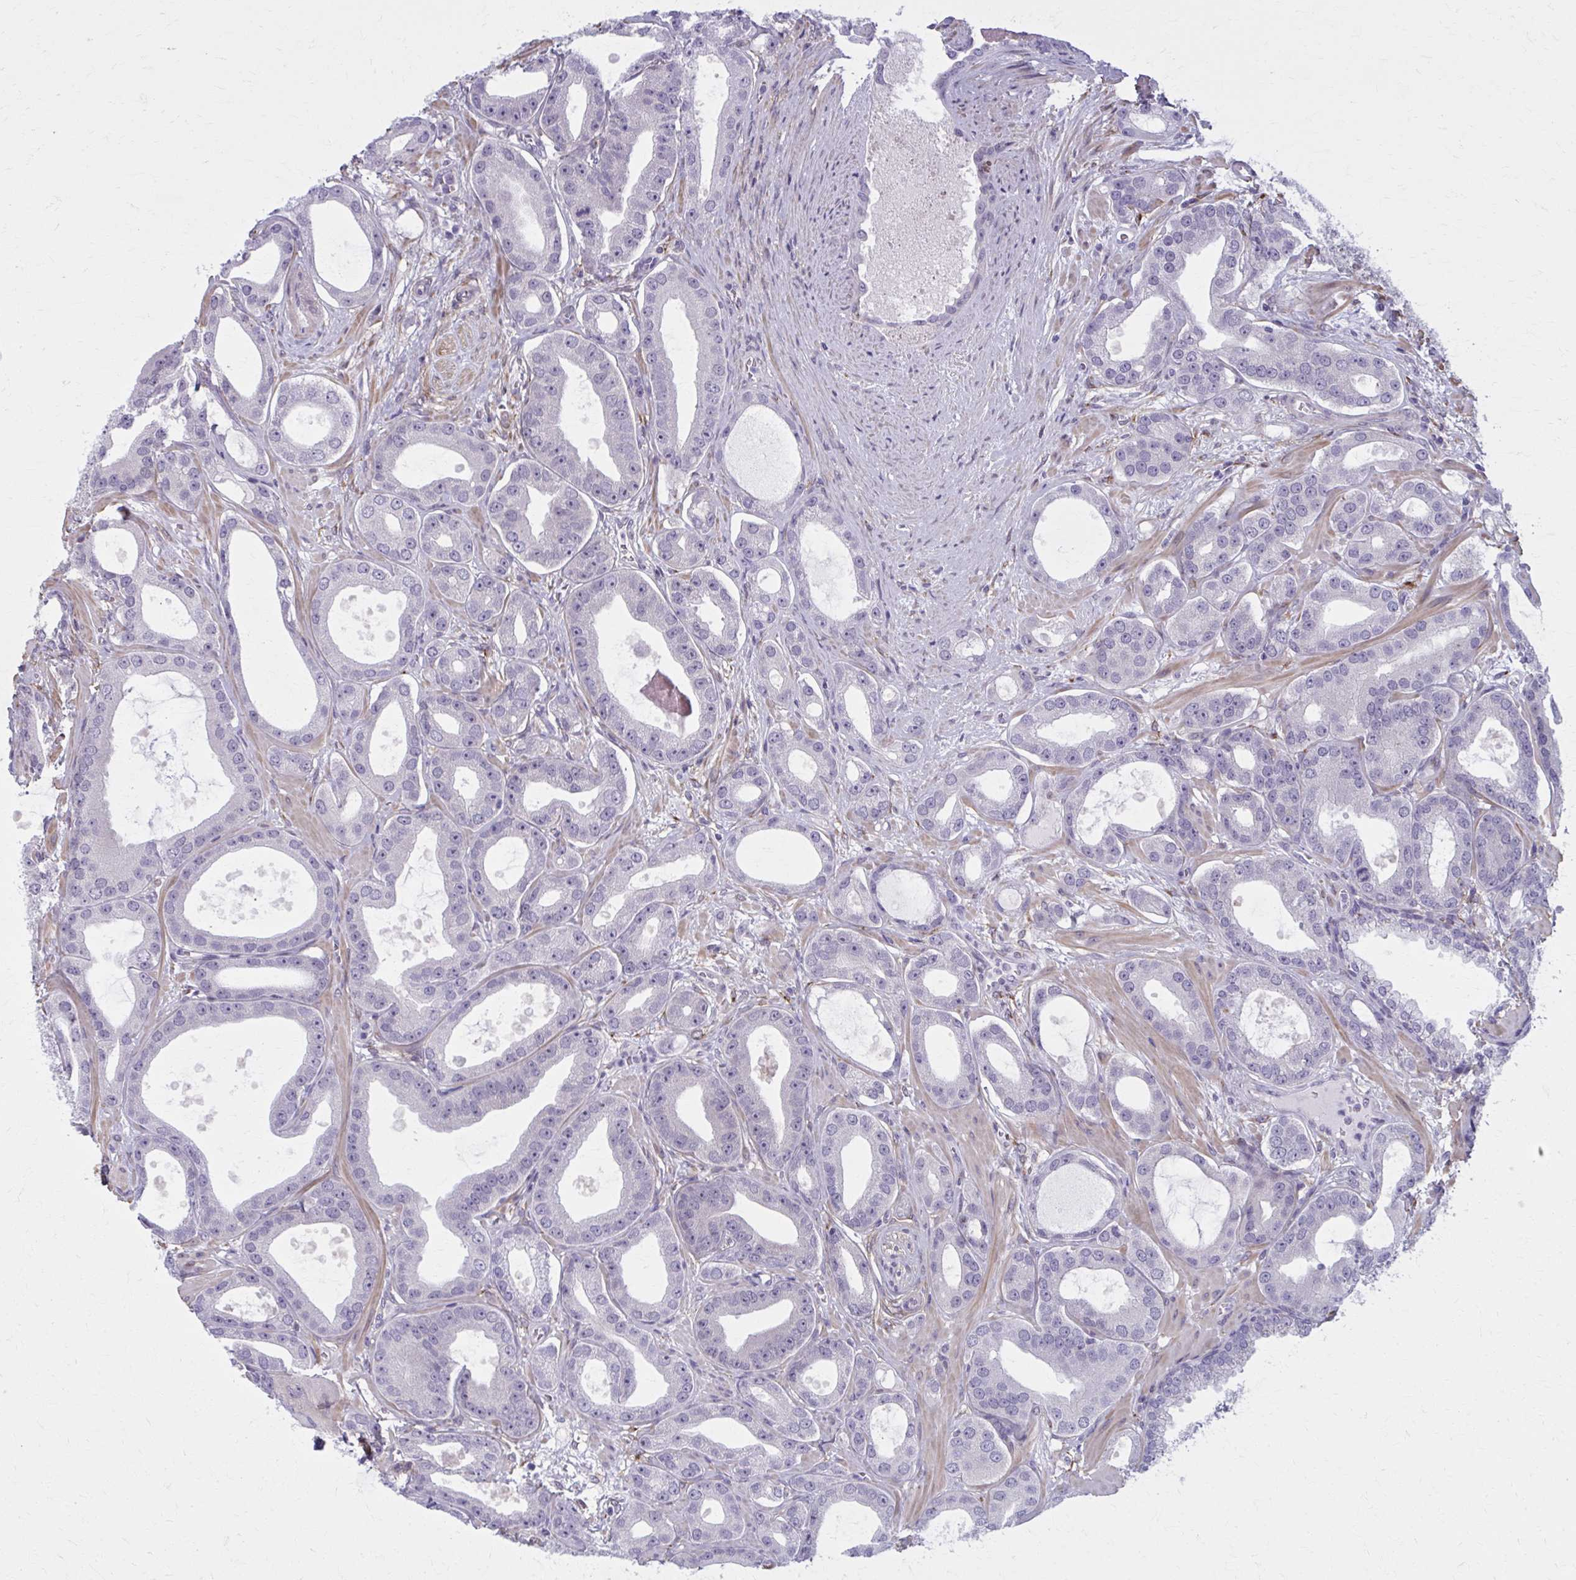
{"staining": {"intensity": "negative", "quantity": "none", "location": "none"}, "tissue": "prostate cancer", "cell_type": "Tumor cells", "image_type": "cancer", "snomed": [{"axis": "morphology", "description": "Adenocarcinoma, High grade"}, {"axis": "topography", "description": "Prostate"}], "caption": "The image shows no staining of tumor cells in prostate cancer.", "gene": "NUMBL", "patient": {"sex": "male", "age": 65}}